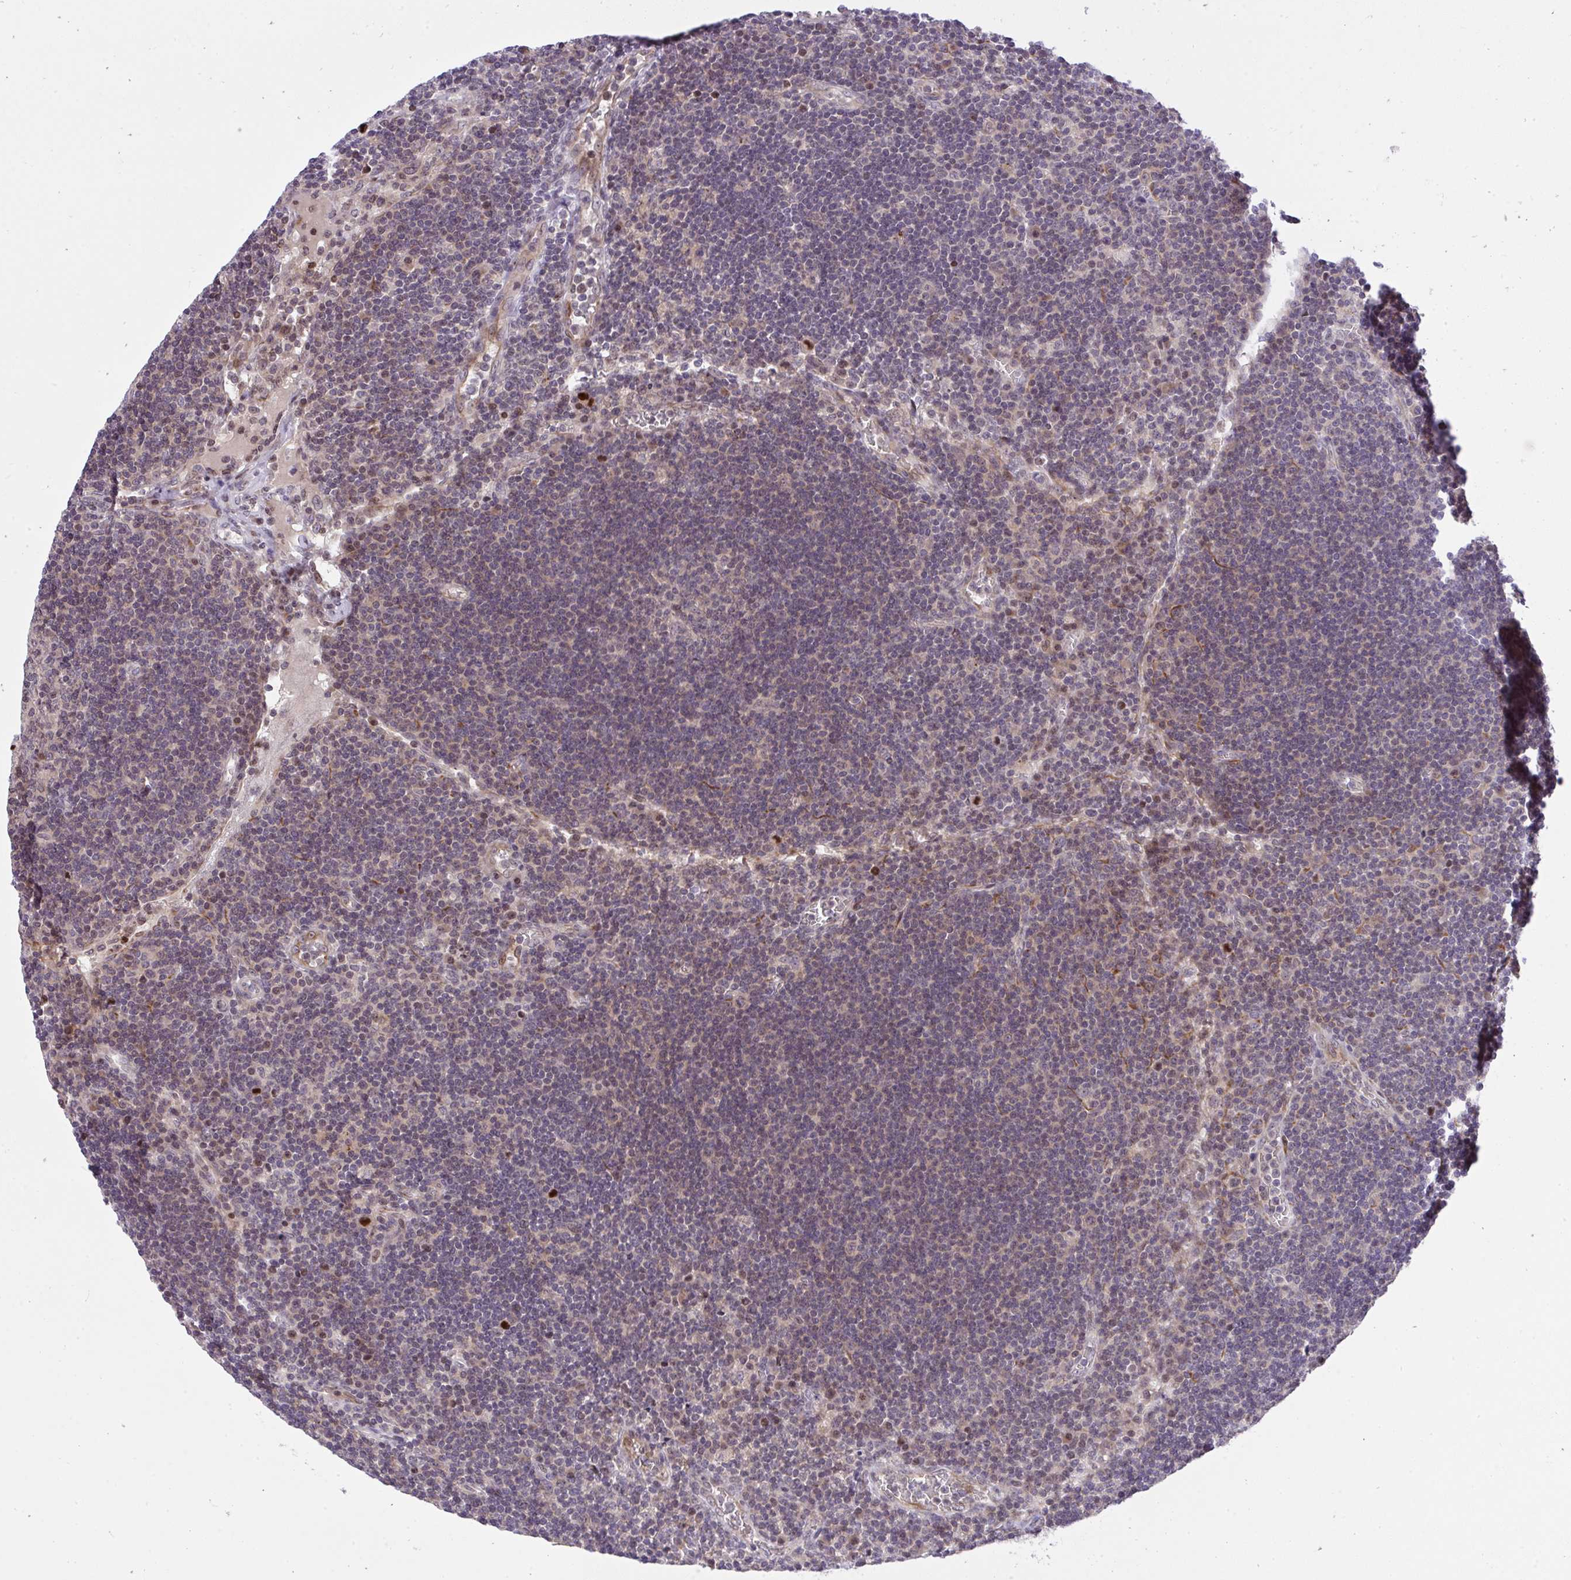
{"staining": {"intensity": "negative", "quantity": "none", "location": "none"}, "tissue": "lymph node", "cell_type": "Germinal center cells", "image_type": "normal", "snomed": [{"axis": "morphology", "description": "Normal tissue, NOS"}, {"axis": "topography", "description": "Lymph node"}], "caption": "Photomicrograph shows no protein expression in germinal center cells of unremarkable lymph node.", "gene": "CHIA", "patient": {"sex": "male", "age": 67}}